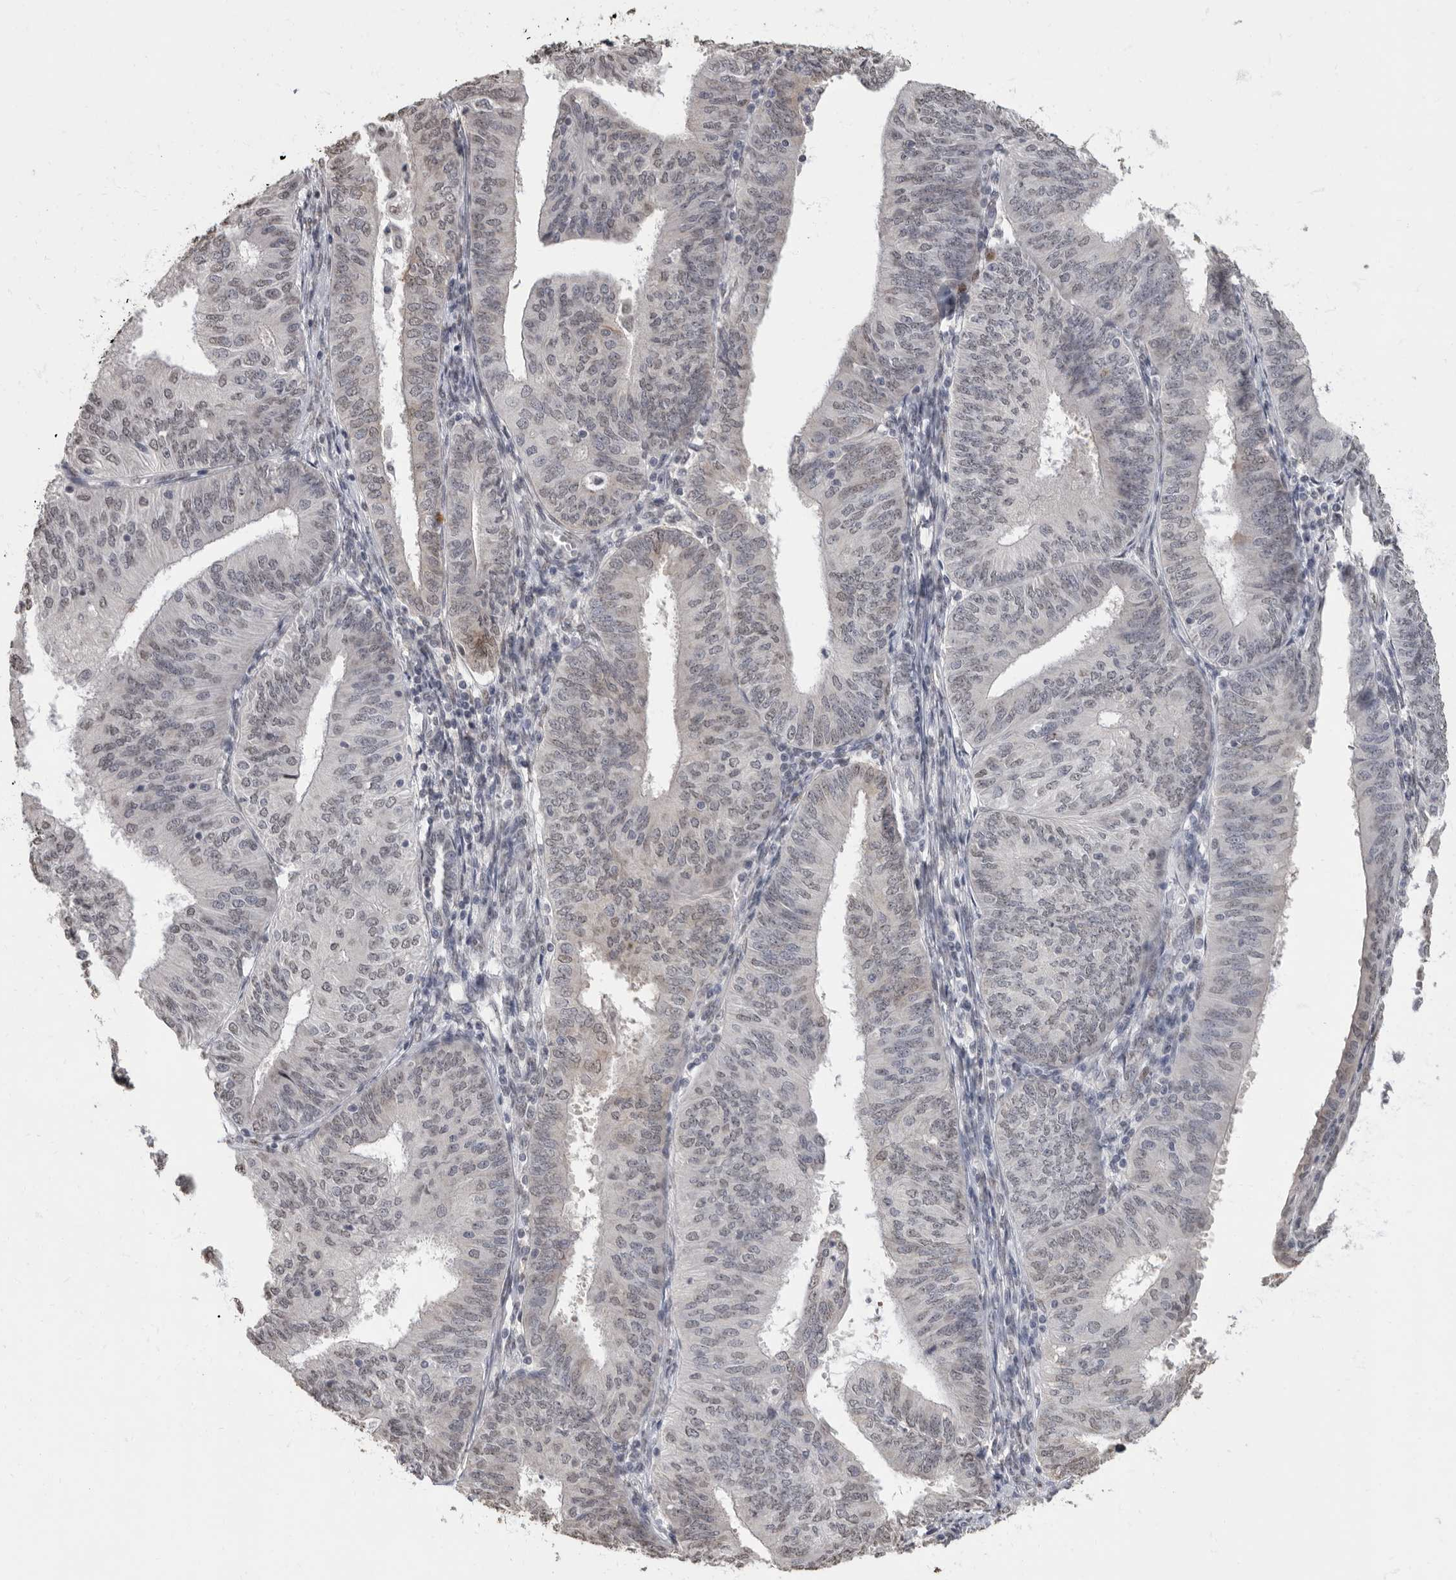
{"staining": {"intensity": "weak", "quantity": "<25%", "location": "nuclear"}, "tissue": "endometrial cancer", "cell_type": "Tumor cells", "image_type": "cancer", "snomed": [{"axis": "morphology", "description": "Adenocarcinoma, NOS"}, {"axis": "topography", "description": "Endometrium"}], "caption": "Protein analysis of endometrial cancer shows no significant expression in tumor cells.", "gene": "NBL1", "patient": {"sex": "female", "age": 58}}